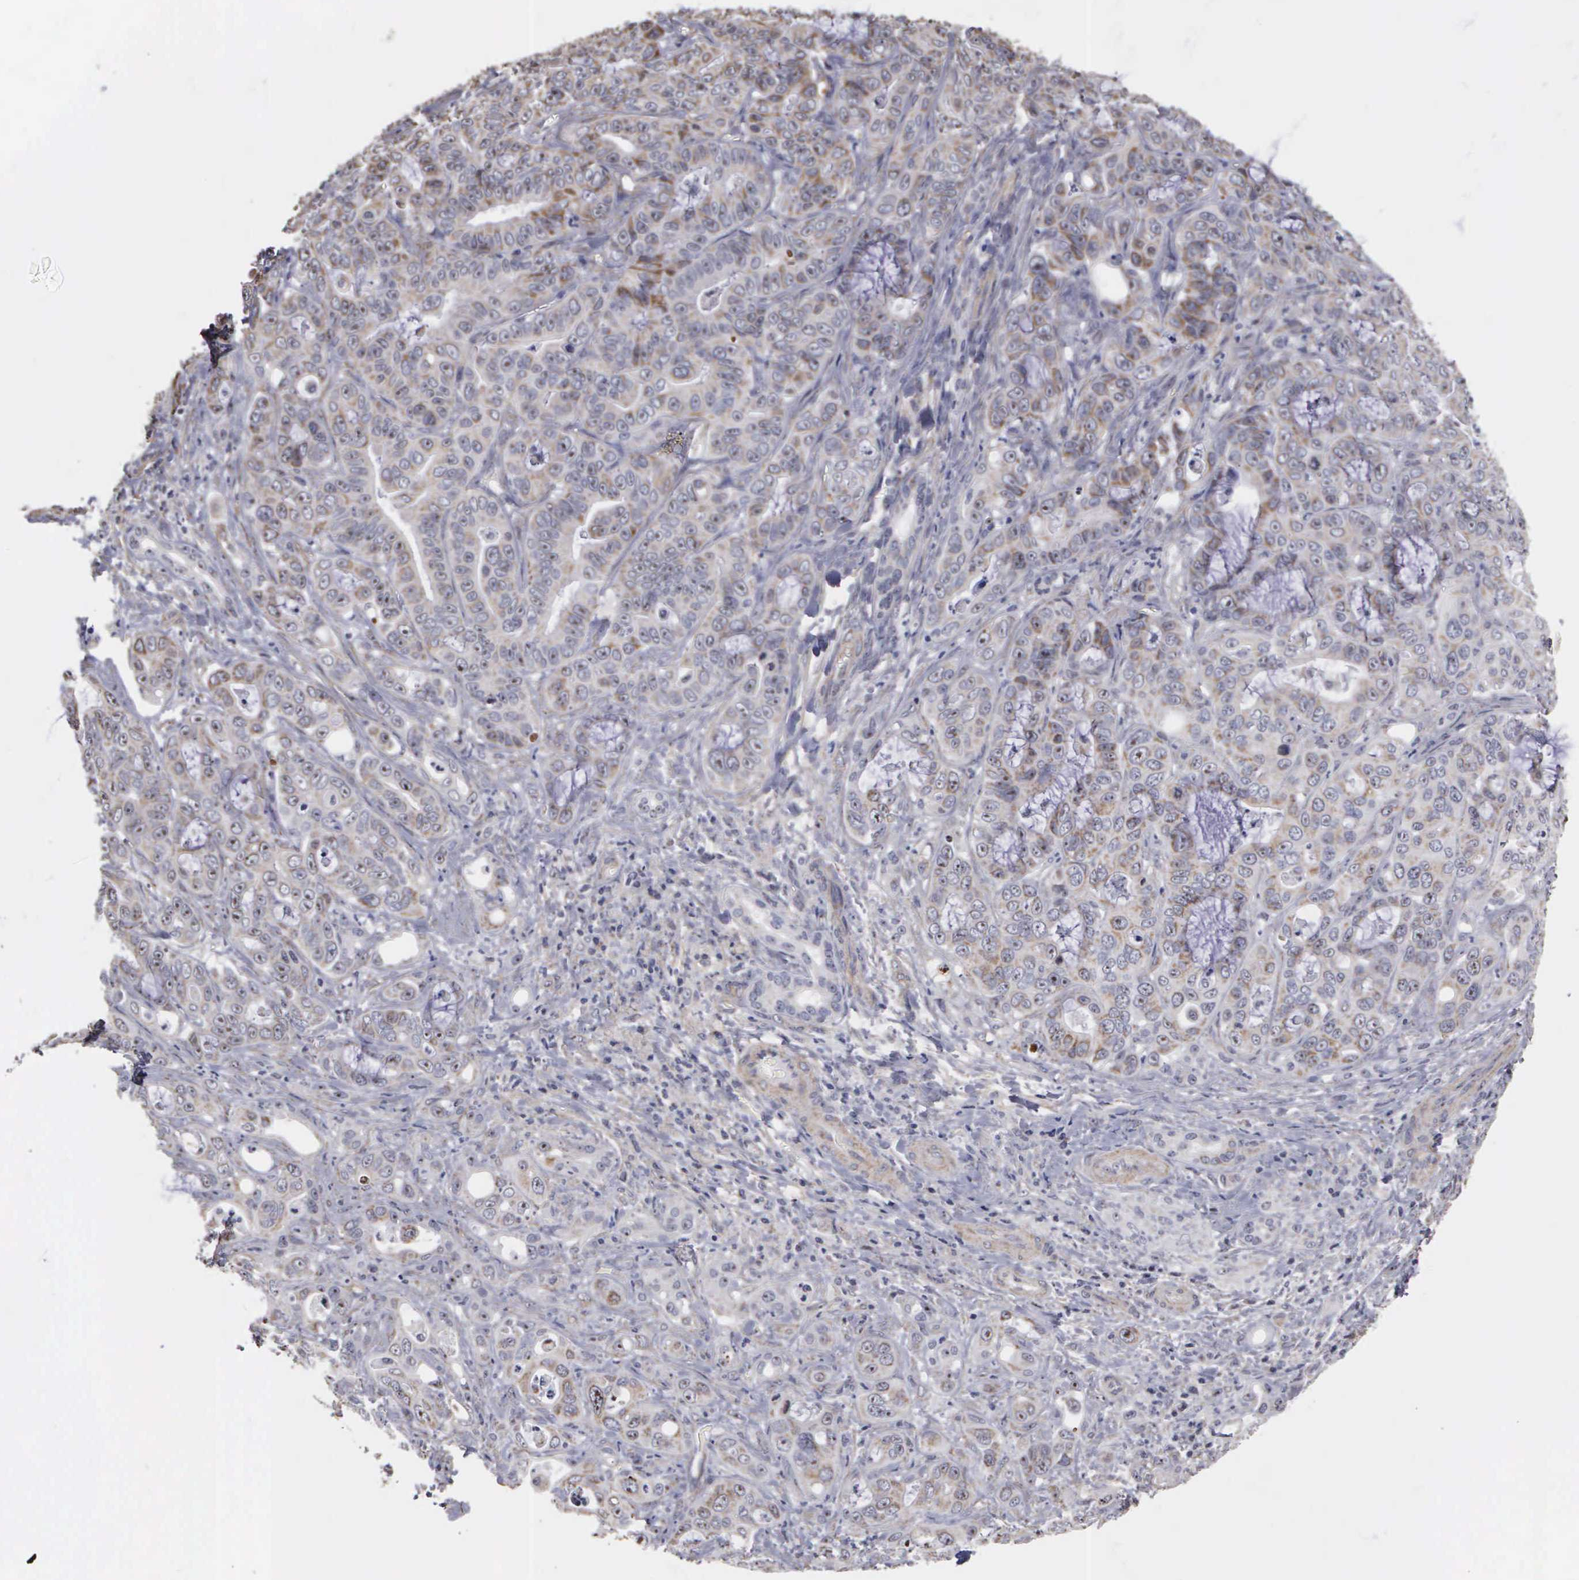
{"staining": {"intensity": "weak", "quantity": ">75%", "location": "cytoplasmic/membranous,nuclear"}, "tissue": "liver cancer", "cell_type": "Tumor cells", "image_type": "cancer", "snomed": [{"axis": "morphology", "description": "Cholangiocarcinoma"}, {"axis": "topography", "description": "Liver"}], "caption": "Protein expression analysis of liver cancer displays weak cytoplasmic/membranous and nuclear expression in about >75% of tumor cells. The staining is performed using DAB brown chromogen to label protein expression. The nuclei are counter-stained blue using hematoxylin.", "gene": "NGDN", "patient": {"sex": "female", "age": 79}}